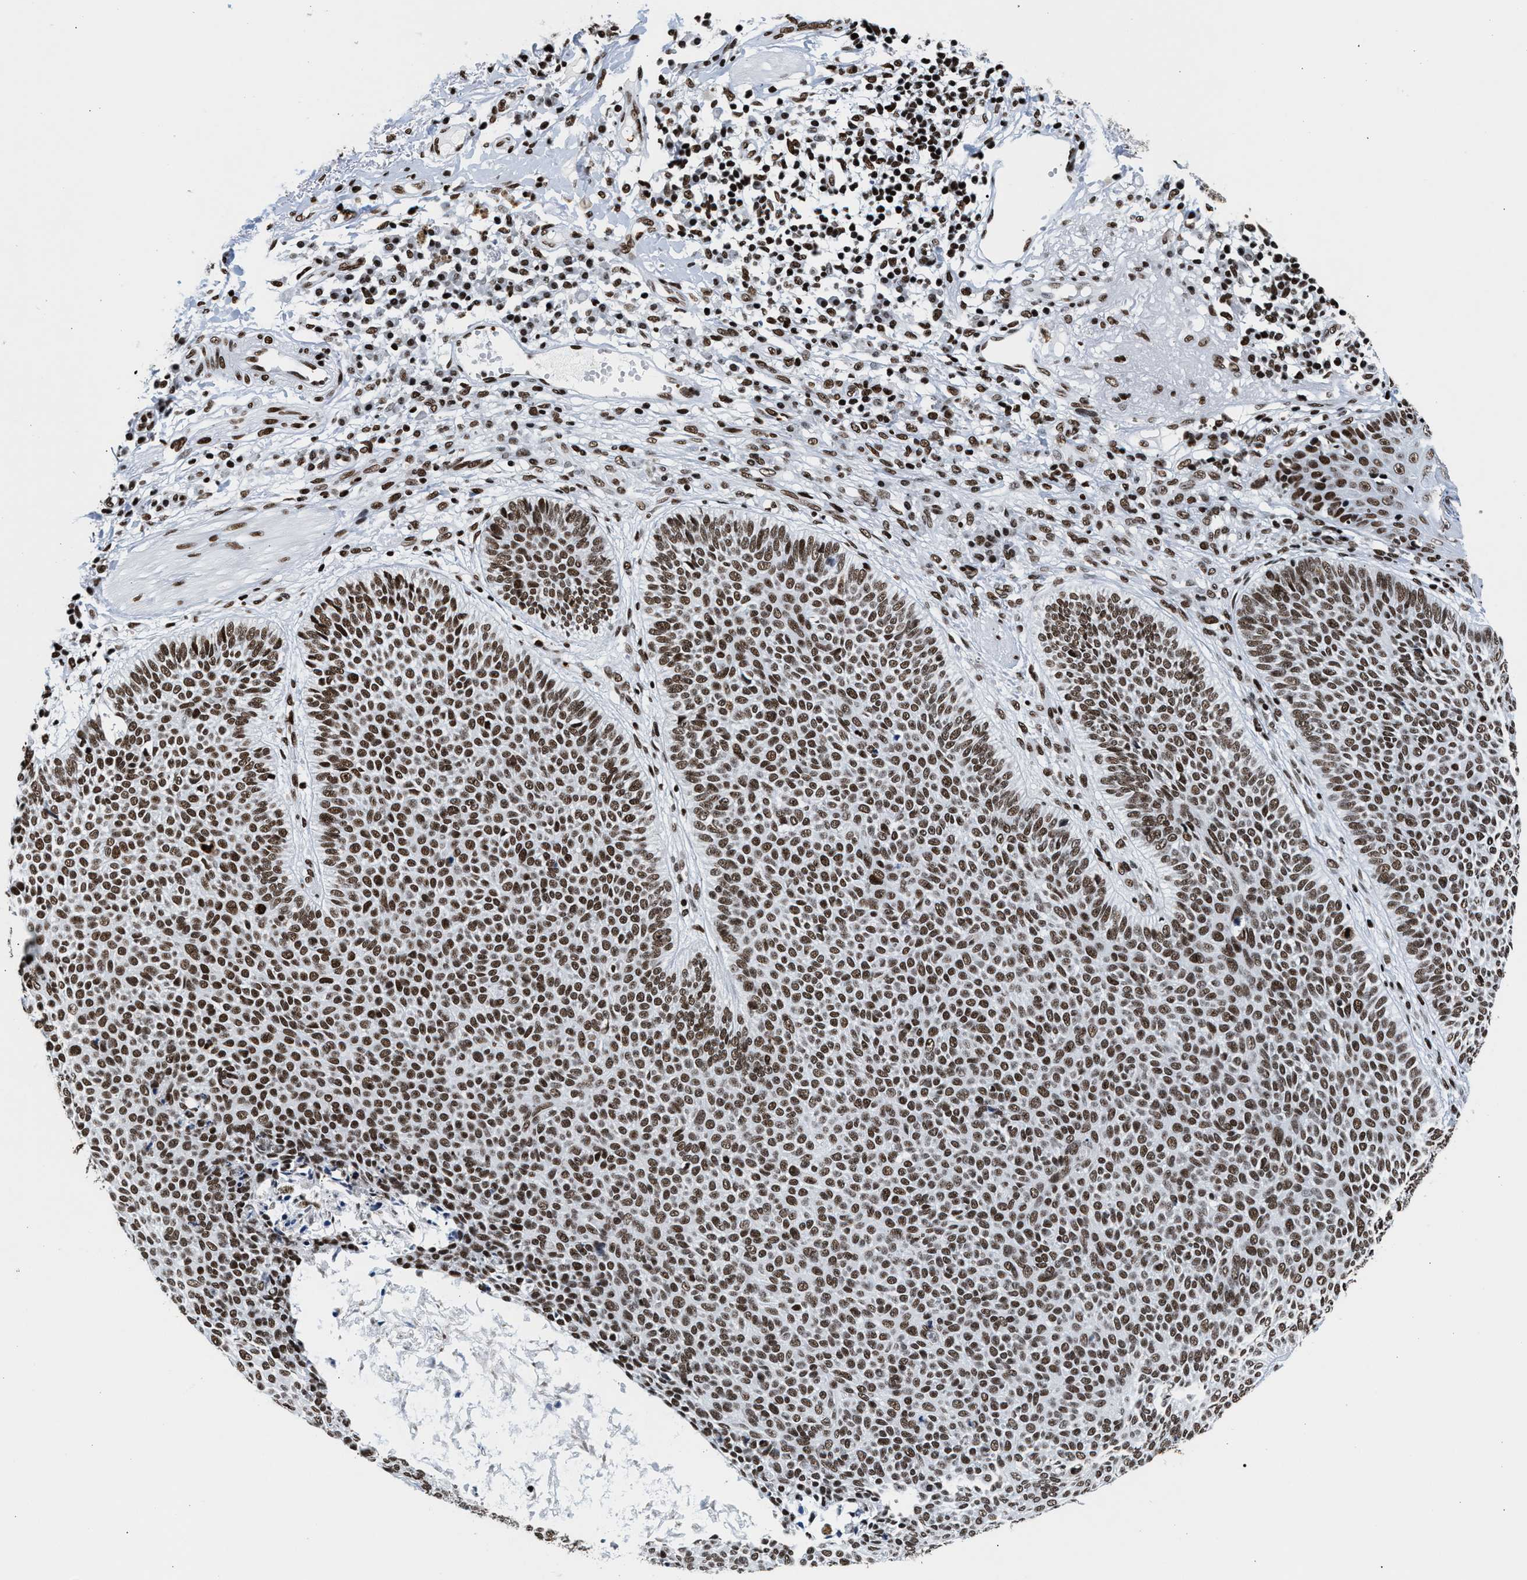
{"staining": {"intensity": "strong", "quantity": ">75%", "location": "nuclear"}, "tissue": "skin cancer", "cell_type": "Tumor cells", "image_type": "cancer", "snomed": [{"axis": "morphology", "description": "Normal tissue, NOS"}, {"axis": "morphology", "description": "Basal cell carcinoma"}, {"axis": "topography", "description": "Skin"}], "caption": "Immunohistochemistry image of neoplastic tissue: basal cell carcinoma (skin) stained using IHC shows high levels of strong protein expression localized specifically in the nuclear of tumor cells, appearing as a nuclear brown color.", "gene": "RAD21", "patient": {"sex": "male", "age": 52}}